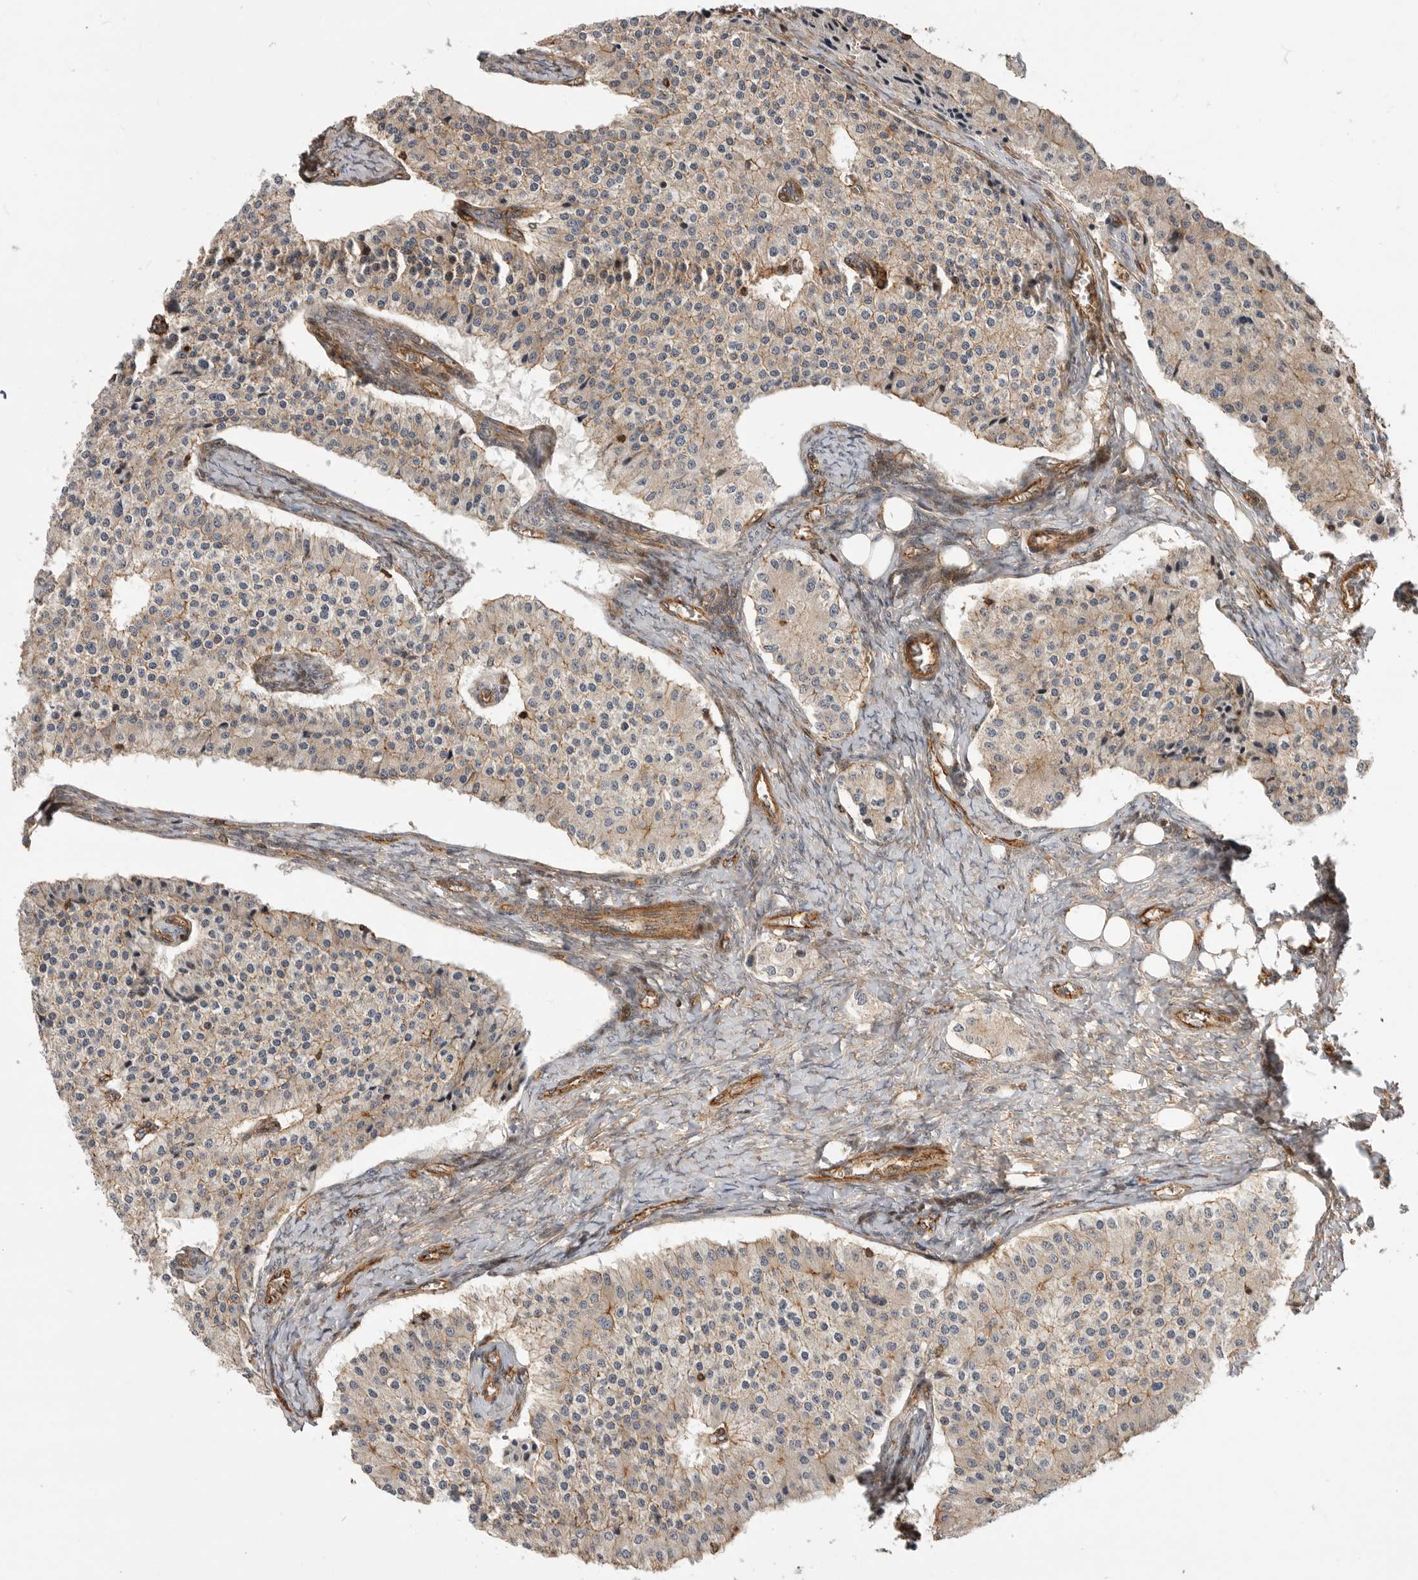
{"staining": {"intensity": "weak", "quantity": "25%-75%", "location": "cytoplasmic/membranous"}, "tissue": "carcinoid", "cell_type": "Tumor cells", "image_type": "cancer", "snomed": [{"axis": "morphology", "description": "Carcinoid, malignant, NOS"}, {"axis": "topography", "description": "Colon"}], "caption": "Carcinoid tissue shows weak cytoplasmic/membranous positivity in about 25%-75% of tumor cells (DAB = brown stain, brightfield microscopy at high magnification).", "gene": "GPATCH2", "patient": {"sex": "female", "age": 52}}